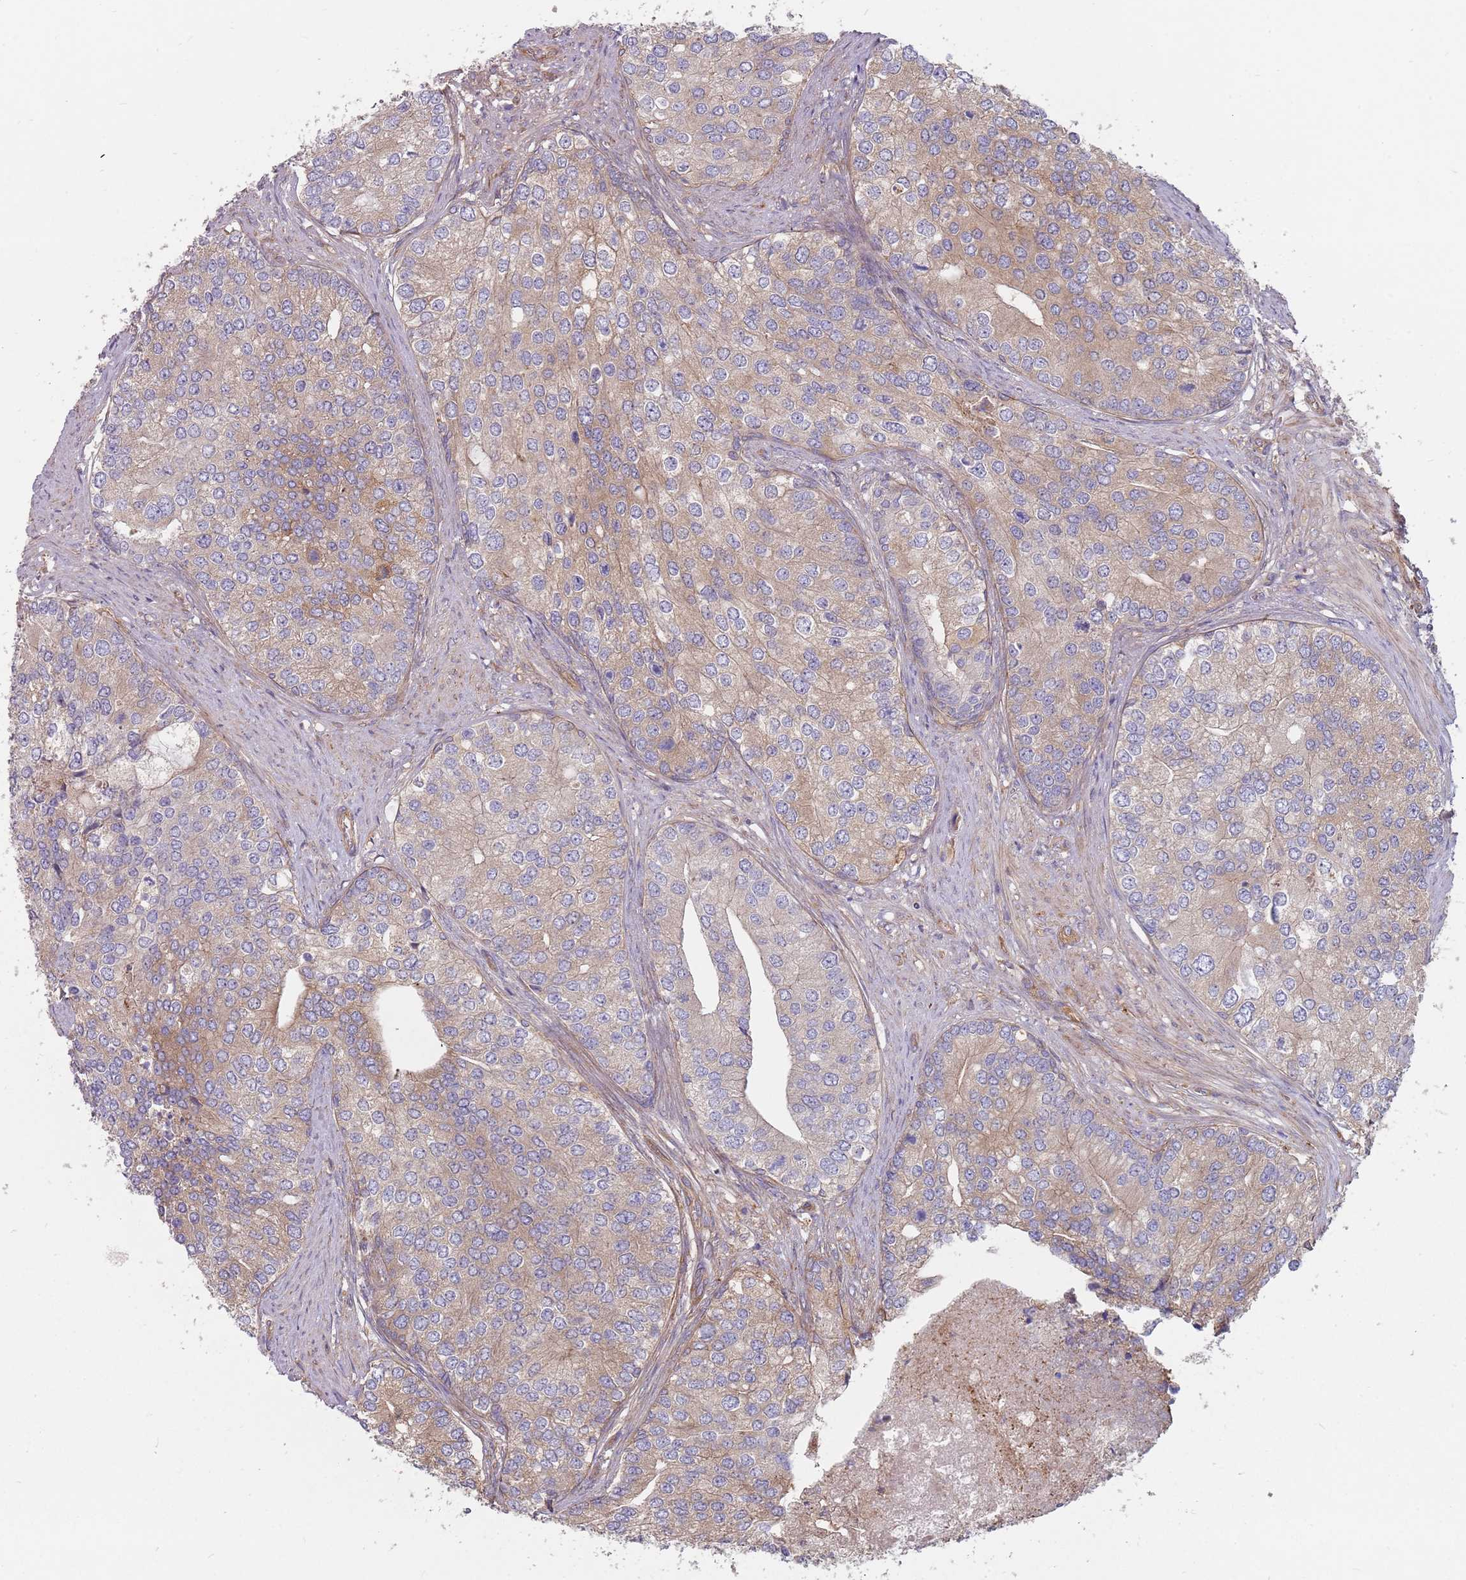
{"staining": {"intensity": "weak", "quantity": "25%-75%", "location": "cytoplasmic/membranous"}, "tissue": "prostate cancer", "cell_type": "Tumor cells", "image_type": "cancer", "snomed": [{"axis": "morphology", "description": "Adenocarcinoma, High grade"}, {"axis": "topography", "description": "Prostate"}], "caption": "High-magnification brightfield microscopy of prostate adenocarcinoma (high-grade) stained with DAB (brown) and counterstained with hematoxylin (blue). tumor cells exhibit weak cytoplasmic/membranous expression is identified in approximately25%-75% of cells.", "gene": "SPDL1", "patient": {"sex": "male", "age": 62}}